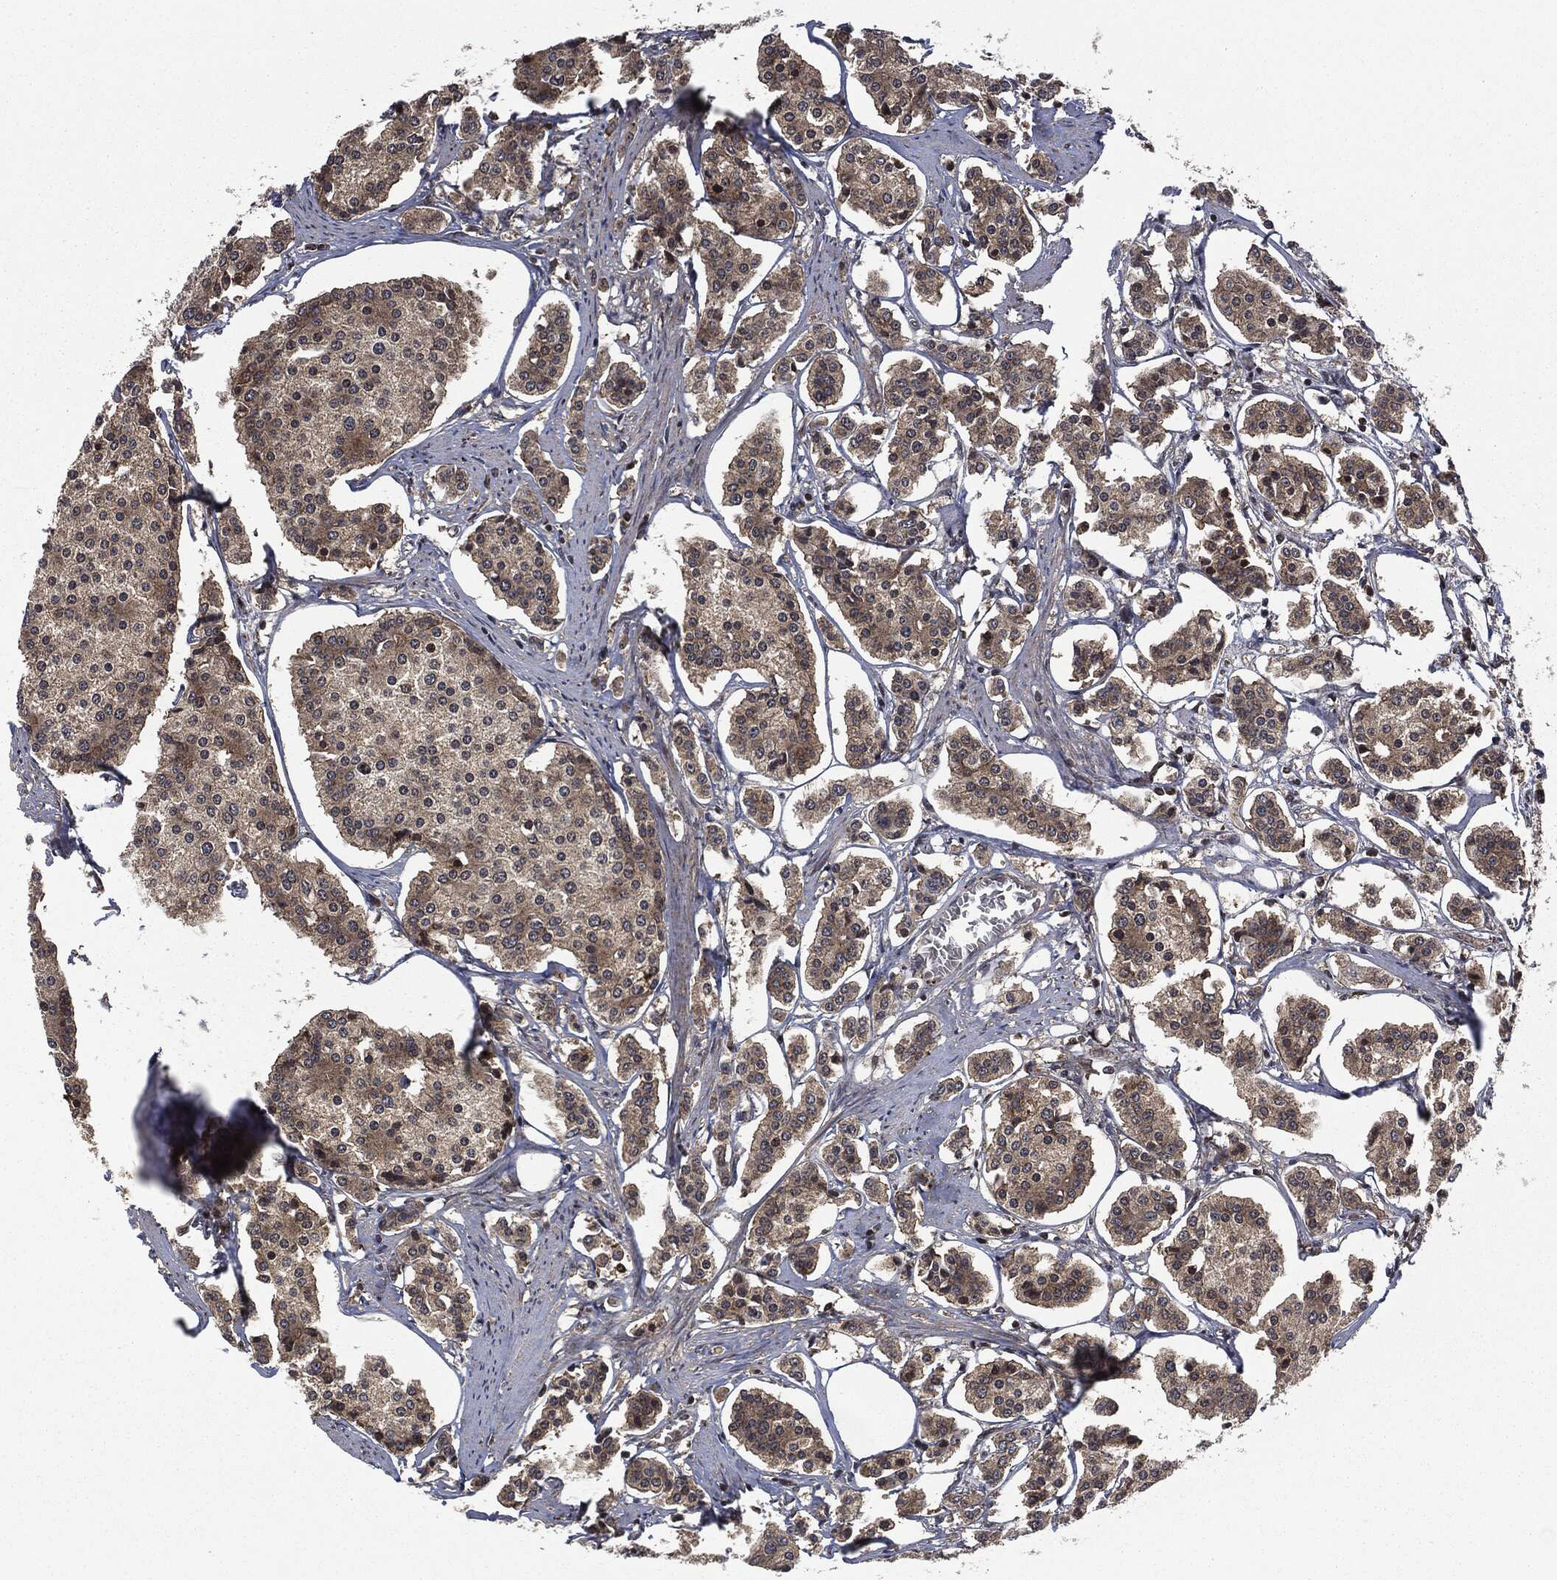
{"staining": {"intensity": "moderate", "quantity": ">75%", "location": "cytoplasmic/membranous"}, "tissue": "carcinoid", "cell_type": "Tumor cells", "image_type": "cancer", "snomed": [{"axis": "morphology", "description": "Carcinoid, malignant, NOS"}, {"axis": "topography", "description": "Small intestine"}], "caption": "Protein staining displays moderate cytoplasmic/membranous expression in about >75% of tumor cells in carcinoid.", "gene": "HRAS", "patient": {"sex": "female", "age": 65}}